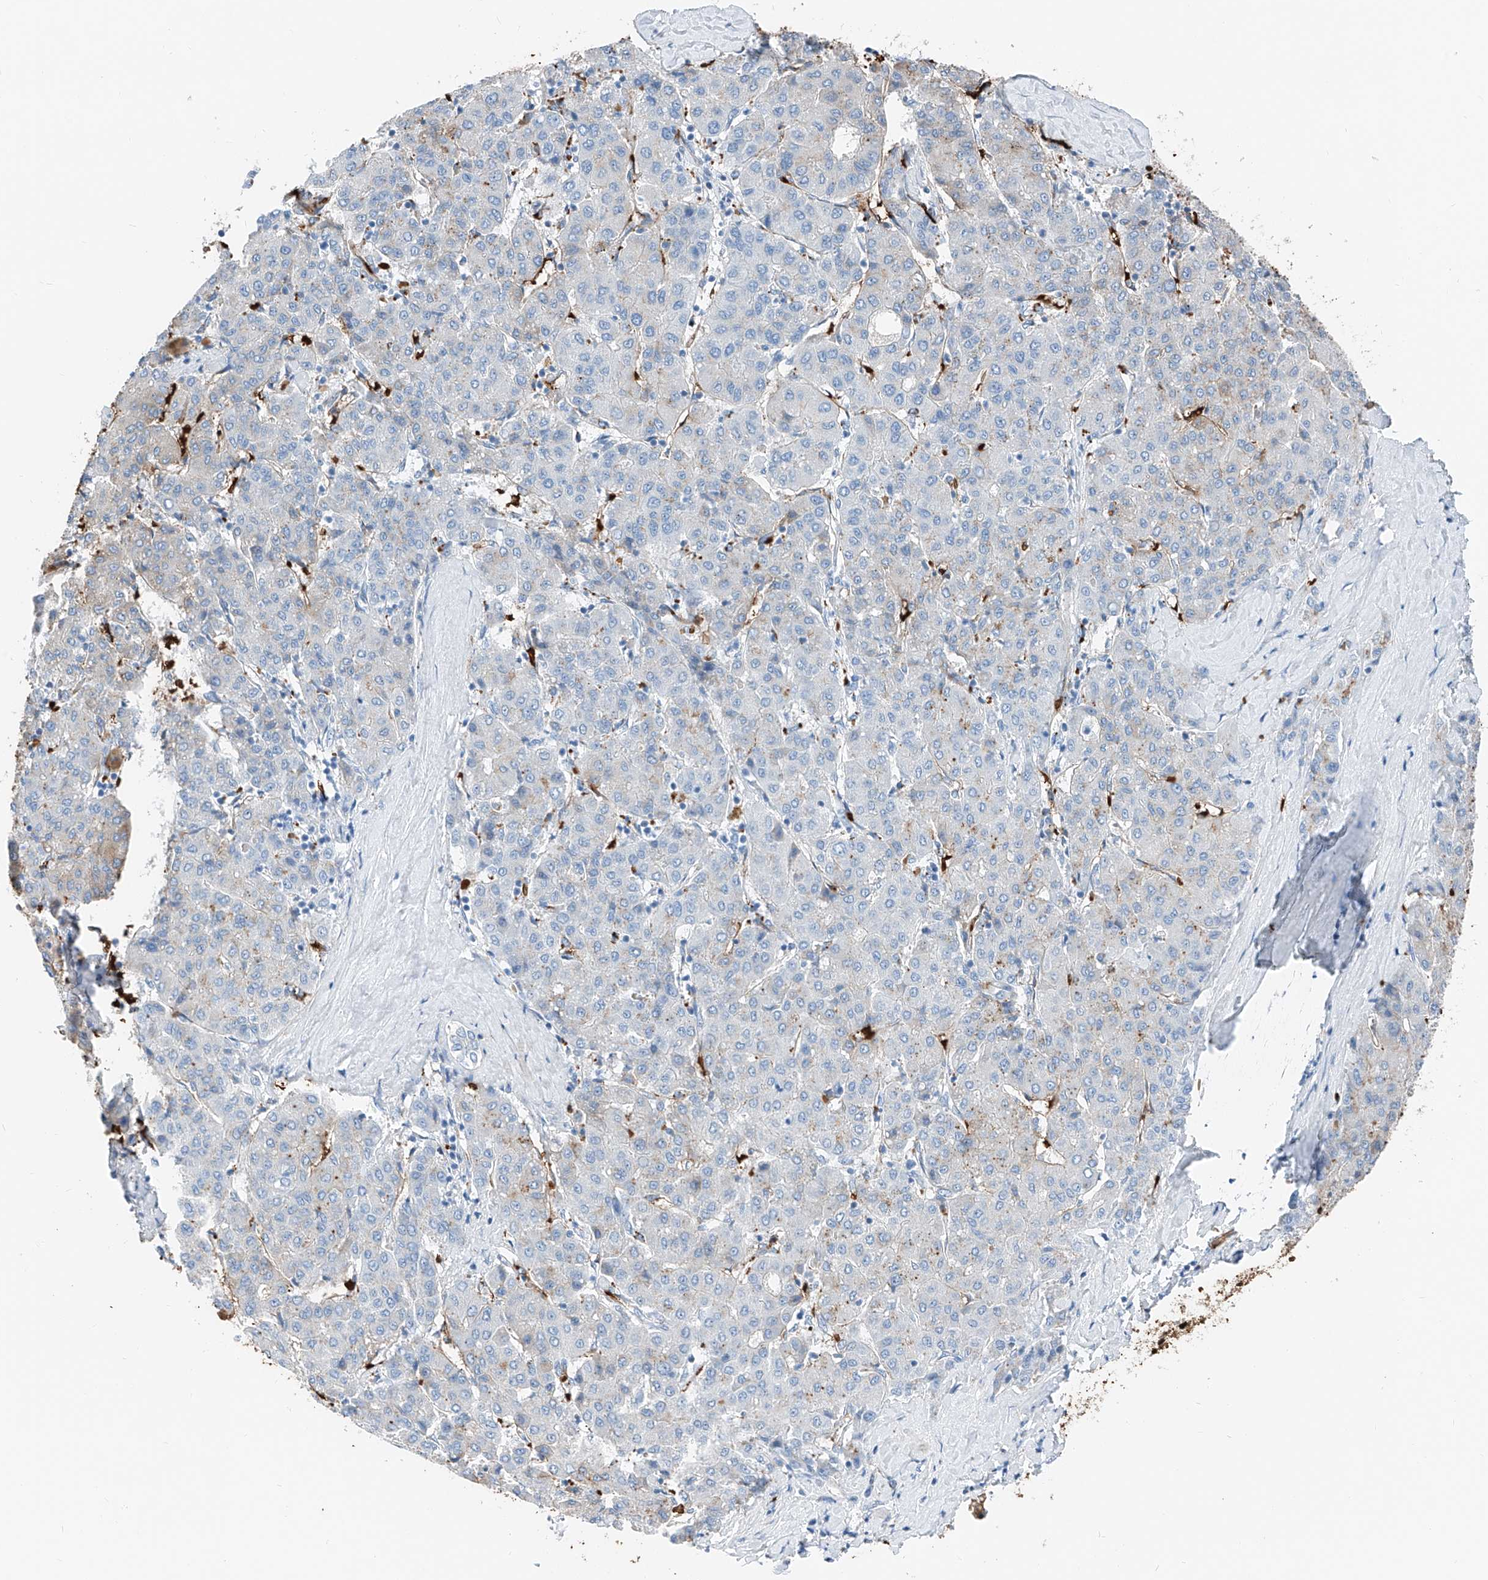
{"staining": {"intensity": "negative", "quantity": "none", "location": "none"}, "tissue": "liver cancer", "cell_type": "Tumor cells", "image_type": "cancer", "snomed": [{"axis": "morphology", "description": "Carcinoma, Hepatocellular, NOS"}, {"axis": "topography", "description": "Liver"}], "caption": "Immunohistochemical staining of liver cancer (hepatocellular carcinoma) shows no significant positivity in tumor cells.", "gene": "PRSS23", "patient": {"sex": "male", "age": 65}}